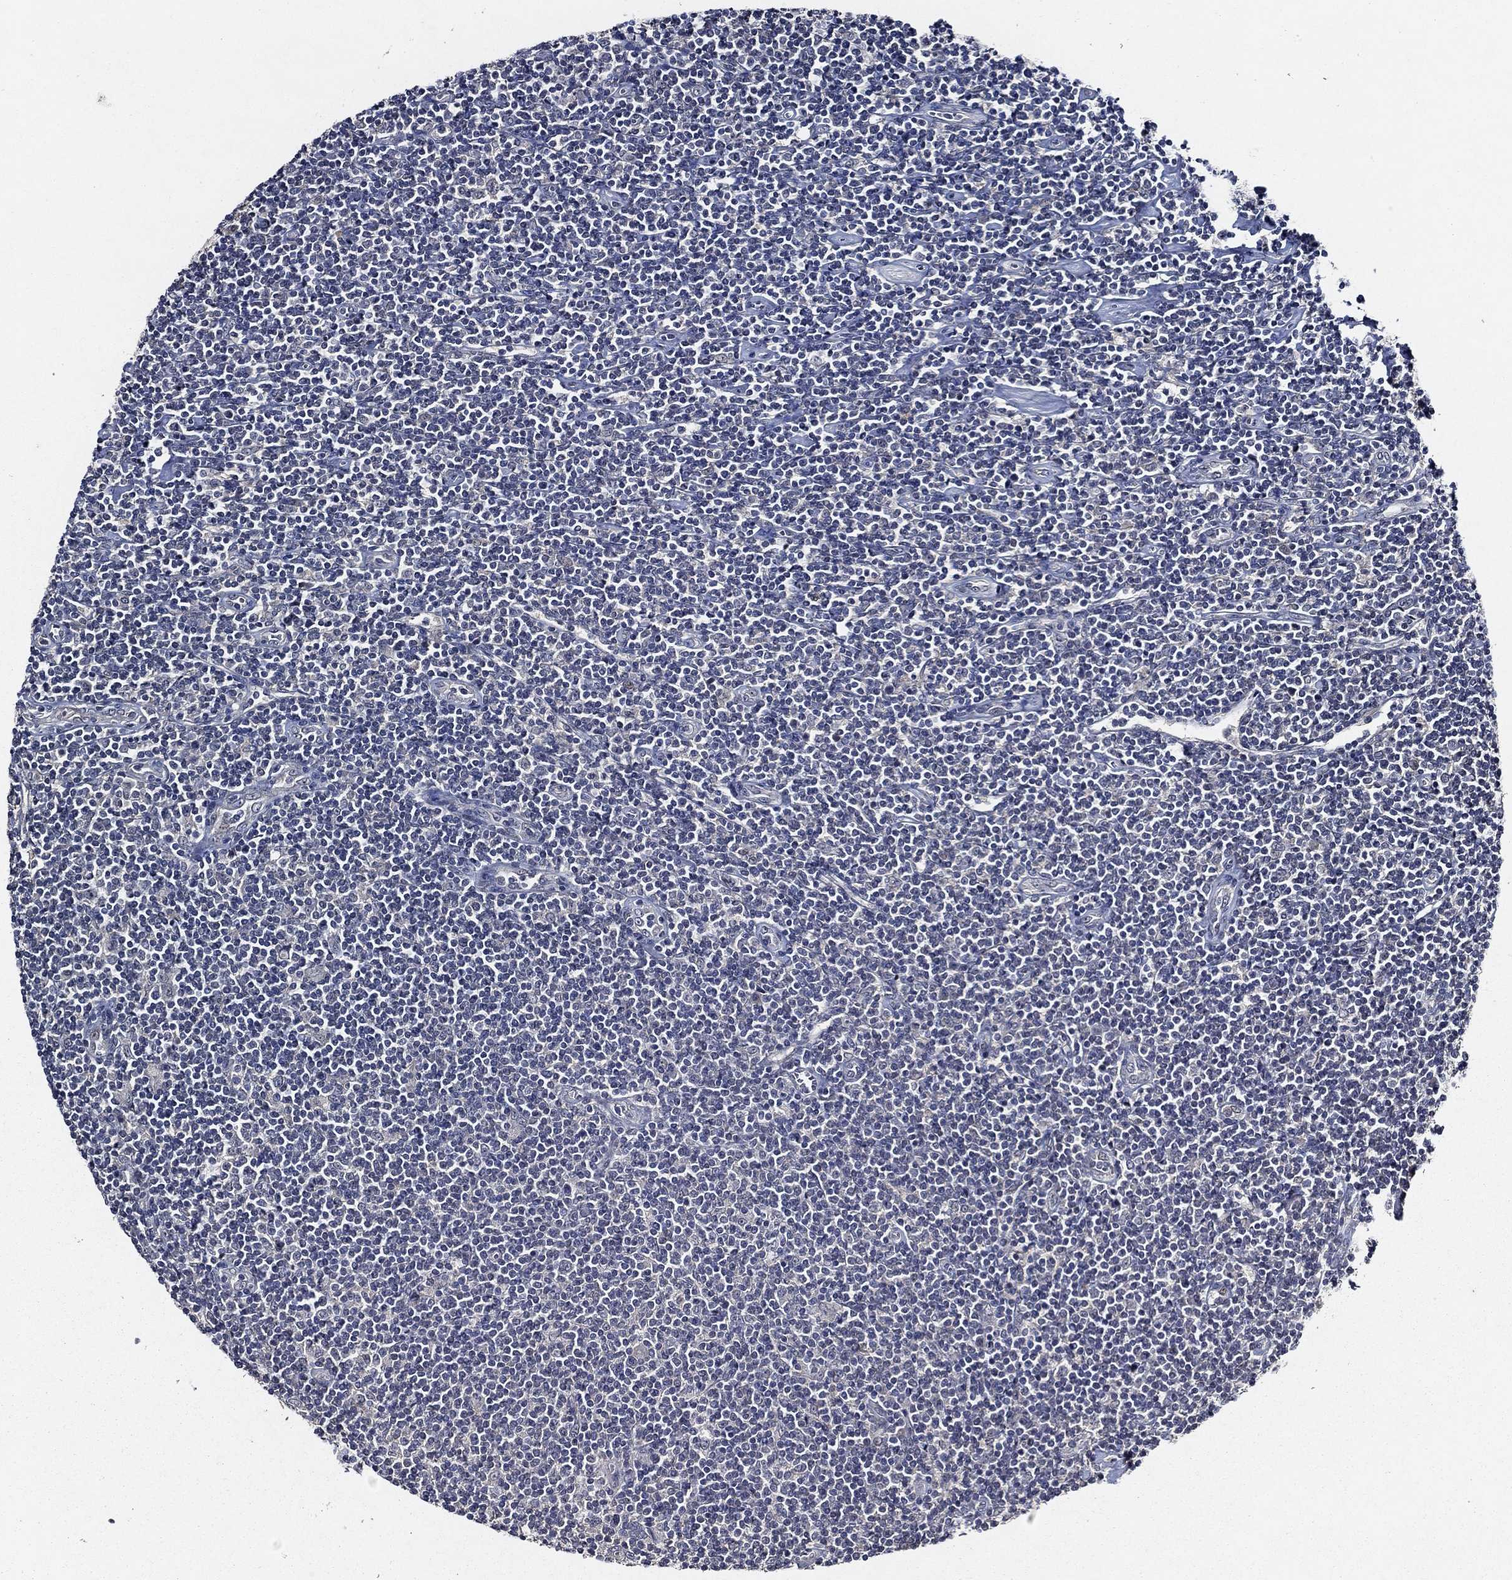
{"staining": {"intensity": "negative", "quantity": "none", "location": "none"}, "tissue": "lymphoma", "cell_type": "Tumor cells", "image_type": "cancer", "snomed": [{"axis": "morphology", "description": "Hodgkin's disease, NOS"}, {"axis": "topography", "description": "Lymph node"}], "caption": "Immunohistochemical staining of lymphoma shows no significant positivity in tumor cells.", "gene": "ESR2", "patient": {"sex": "male", "age": 40}}